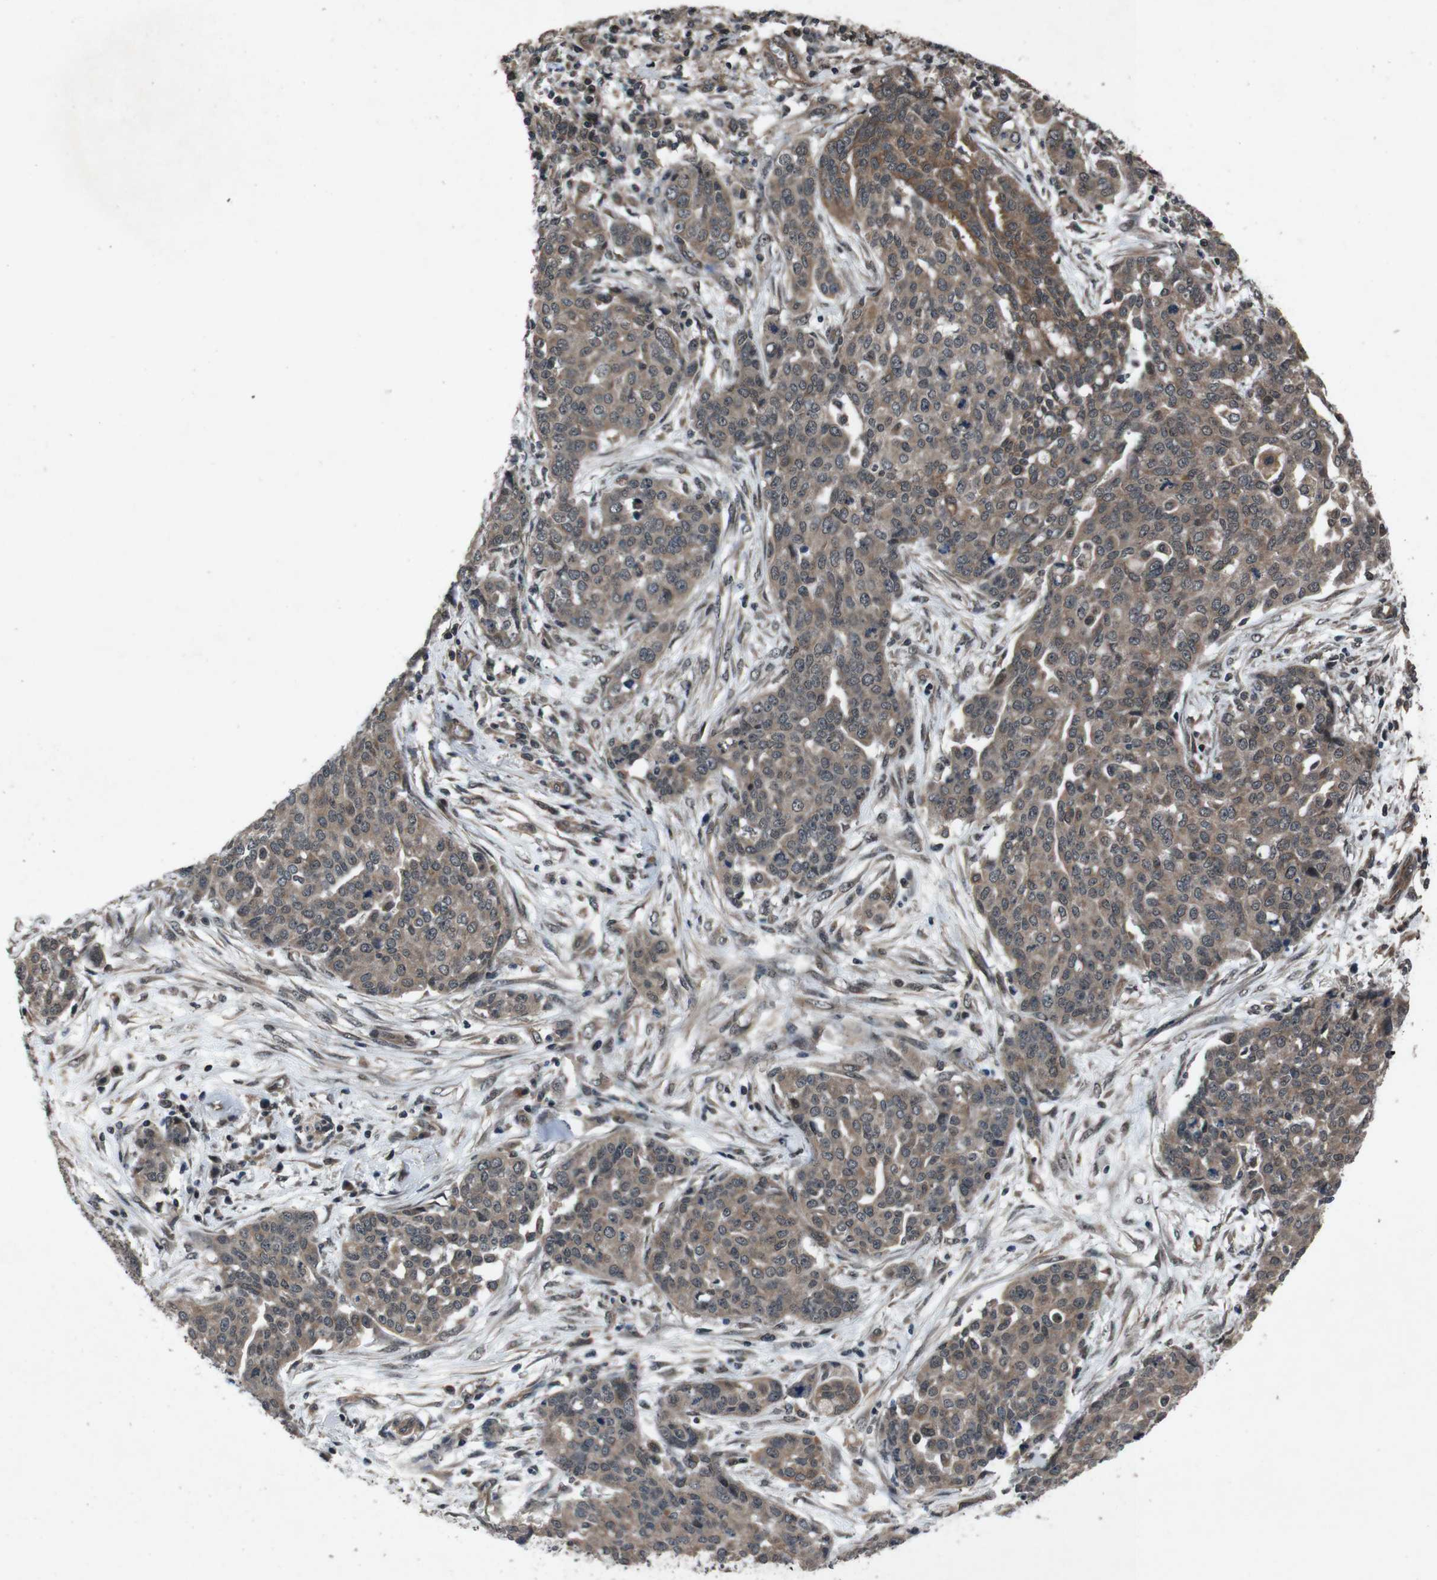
{"staining": {"intensity": "moderate", "quantity": ">75%", "location": "cytoplasmic/membranous"}, "tissue": "ovarian cancer", "cell_type": "Tumor cells", "image_type": "cancer", "snomed": [{"axis": "morphology", "description": "Cystadenocarcinoma, serous, NOS"}, {"axis": "topography", "description": "Soft tissue"}, {"axis": "topography", "description": "Ovary"}], "caption": "This is an image of immunohistochemistry (IHC) staining of ovarian serous cystadenocarcinoma, which shows moderate expression in the cytoplasmic/membranous of tumor cells.", "gene": "SOCS1", "patient": {"sex": "female", "age": 57}}